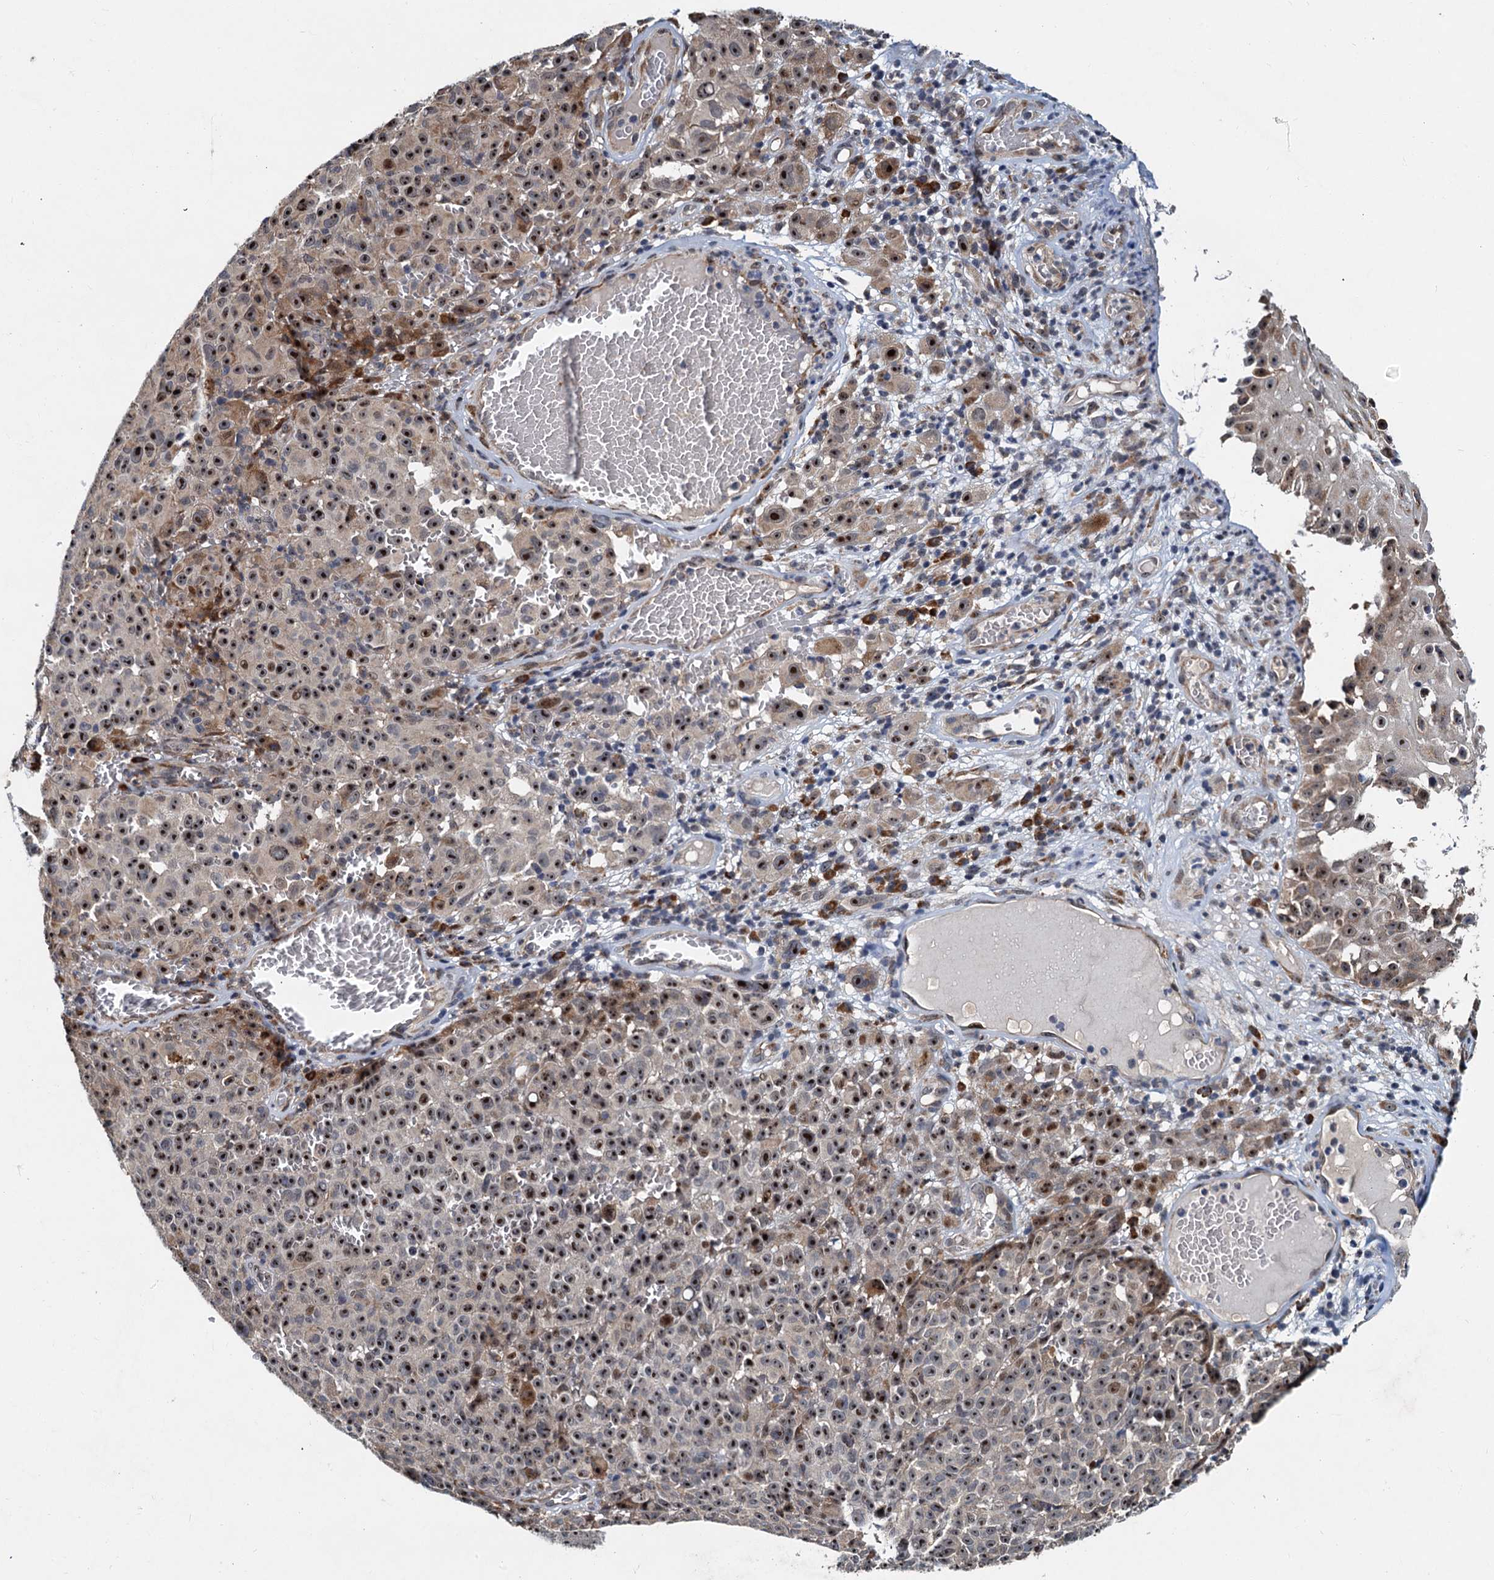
{"staining": {"intensity": "moderate", "quantity": ">75%", "location": "nuclear"}, "tissue": "melanoma", "cell_type": "Tumor cells", "image_type": "cancer", "snomed": [{"axis": "morphology", "description": "Malignant melanoma, NOS"}, {"axis": "topography", "description": "Skin"}], "caption": "Immunohistochemistry (IHC) (DAB (3,3'-diaminobenzidine)) staining of human malignant melanoma exhibits moderate nuclear protein staining in approximately >75% of tumor cells. (brown staining indicates protein expression, while blue staining denotes nuclei).", "gene": "DNAJC21", "patient": {"sex": "female", "age": 82}}